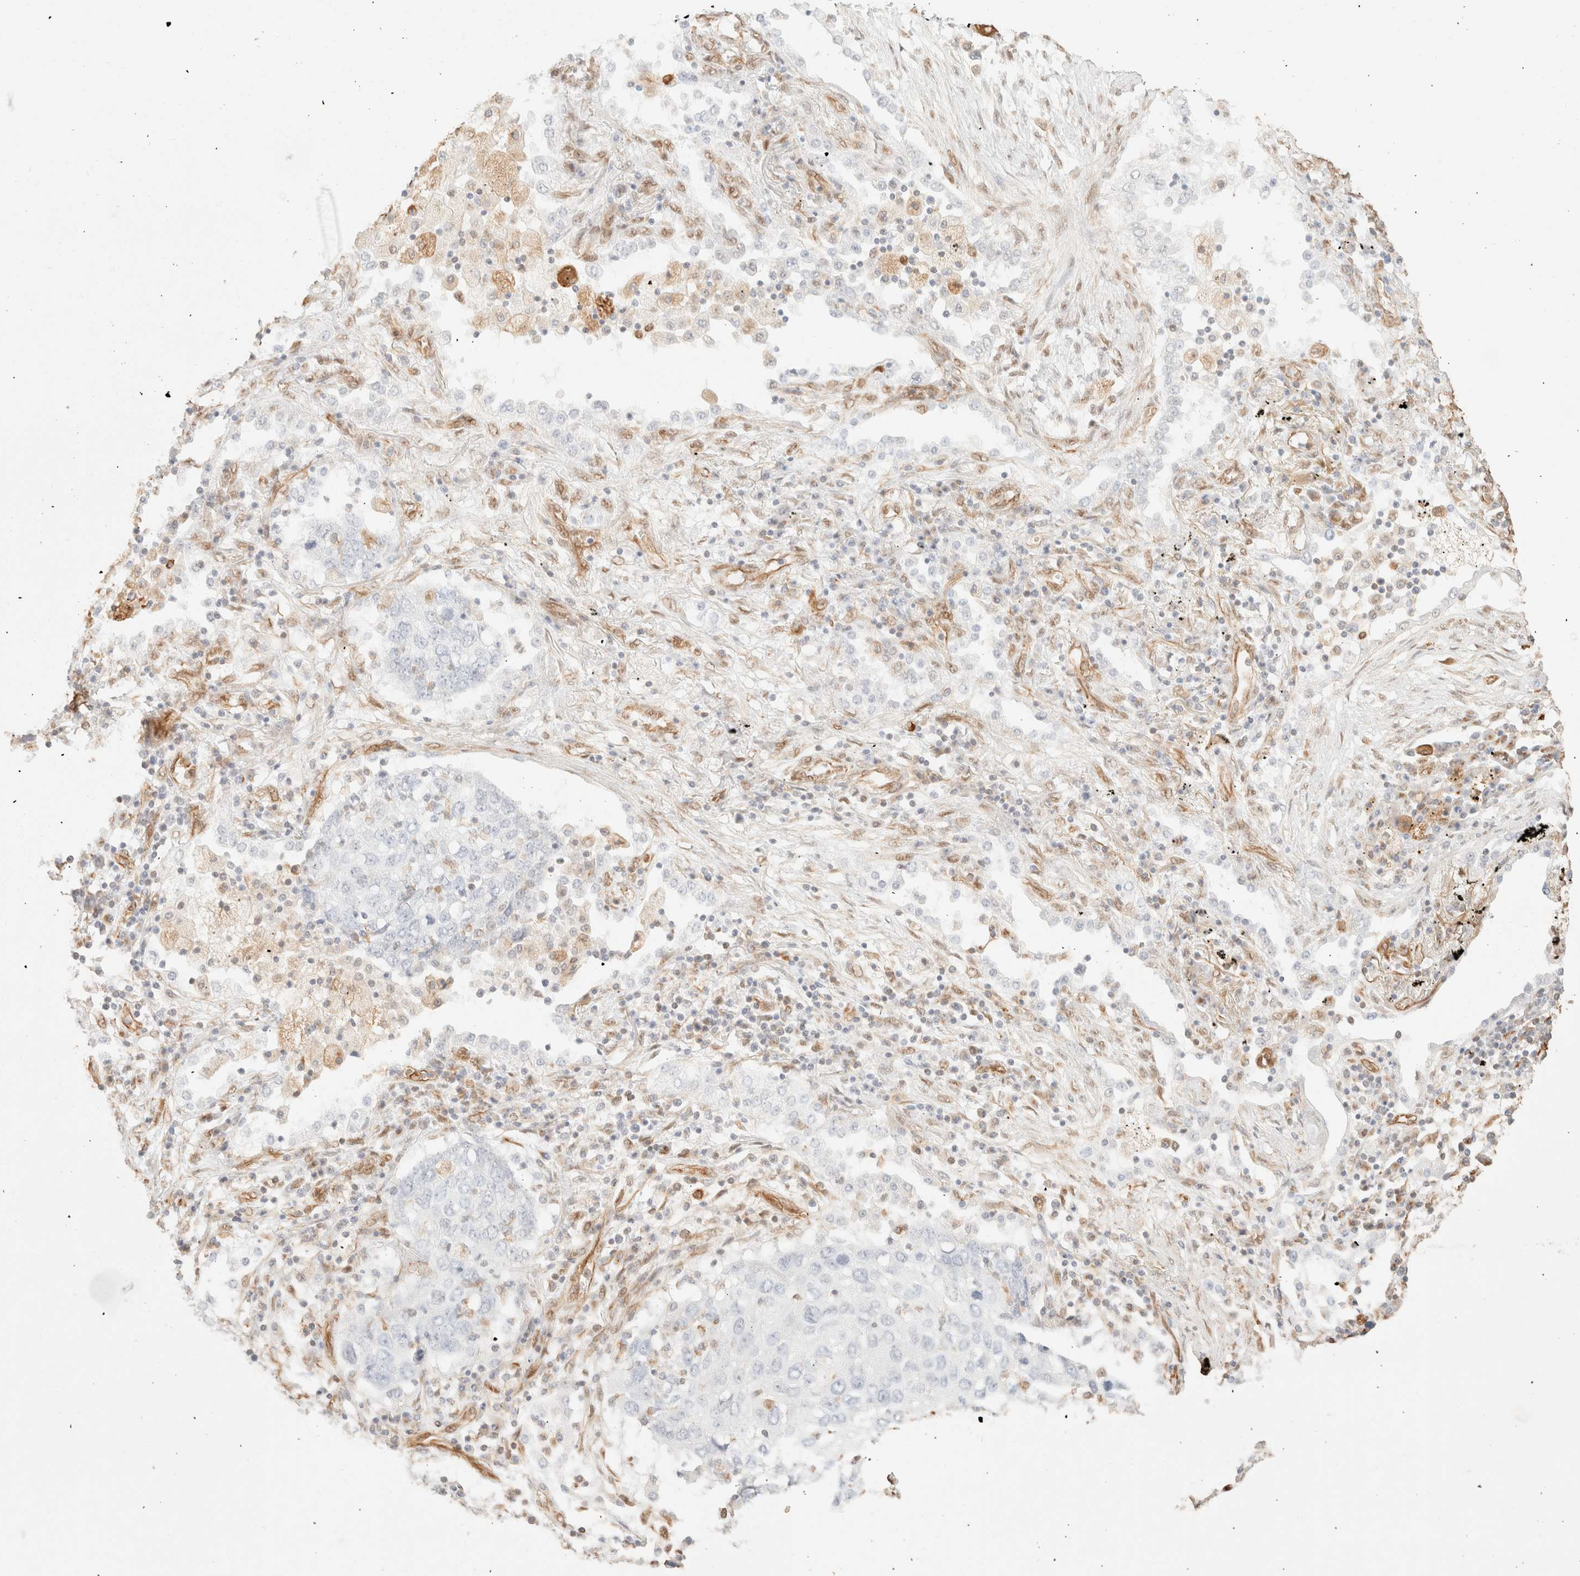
{"staining": {"intensity": "negative", "quantity": "none", "location": "none"}, "tissue": "lung cancer", "cell_type": "Tumor cells", "image_type": "cancer", "snomed": [{"axis": "morphology", "description": "Squamous cell carcinoma, NOS"}, {"axis": "topography", "description": "Lung"}], "caption": "A micrograph of human squamous cell carcinoma (lung) is negative for staining in tumor cells.", "gene": "ZSCAN18", "patient": {"sex": "female", "age": 63}}